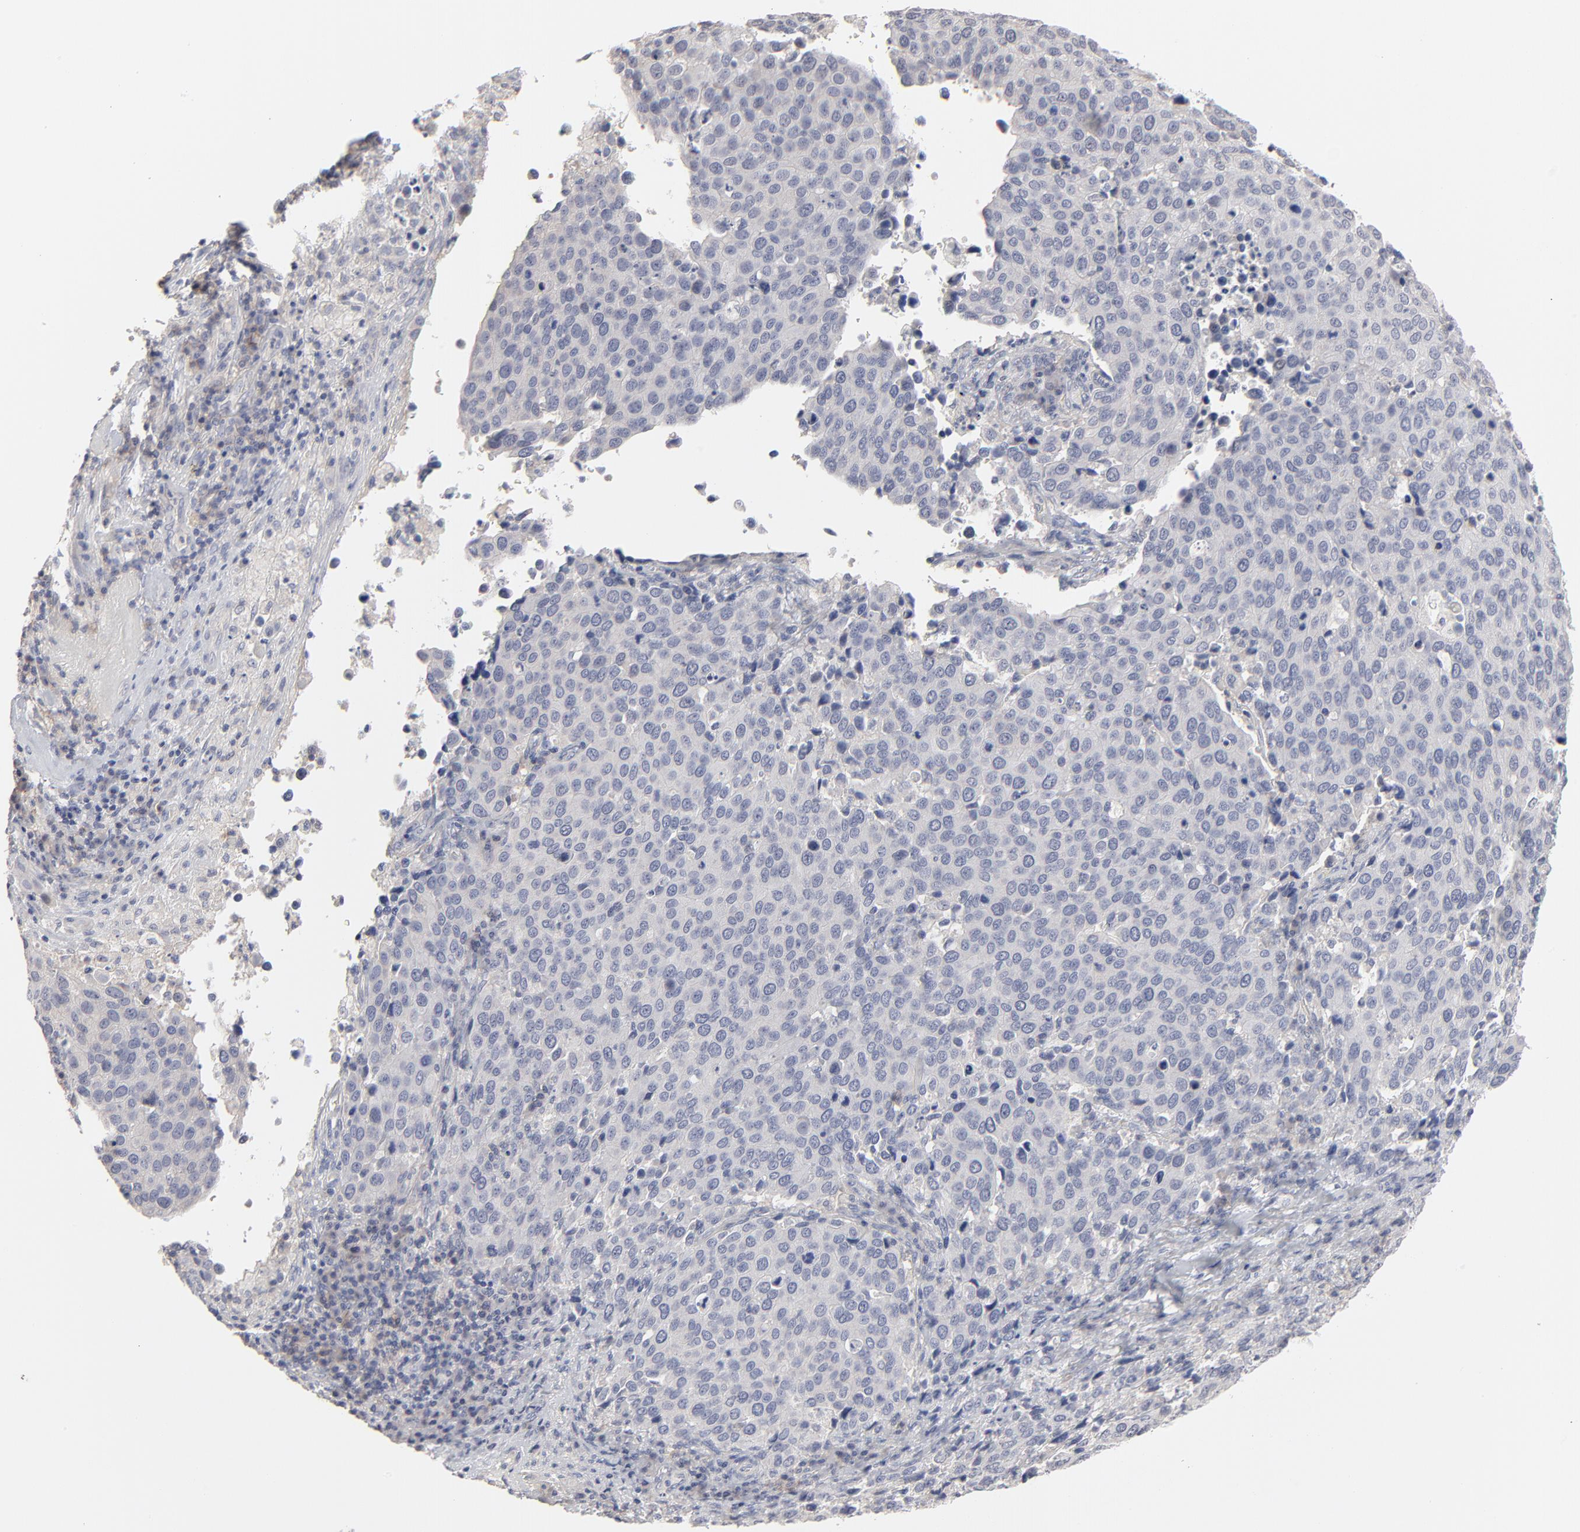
{"staining": {"intensity": "negative", "quantity": "none", "location": "none"}, "tissue": "cervical cancer", "cell_type": "Tumor cells", "image_type": "cancer", "snomed": [{"axis": "morphology", "description": "Squamous cell carcinoma, NOS"}, {"axis": "topography", "description": "Cervix"}], "caption": "Immunohistochemistry (IHC) photomicrograph of neoplastic tissue: human cervical cancer (squamous cell carcinoma) stained with DAB demonstrates no significant protein positivity in tumor cells.", "gene": "SLC16A1", "patient": {"sex": "female", "age": 54}}